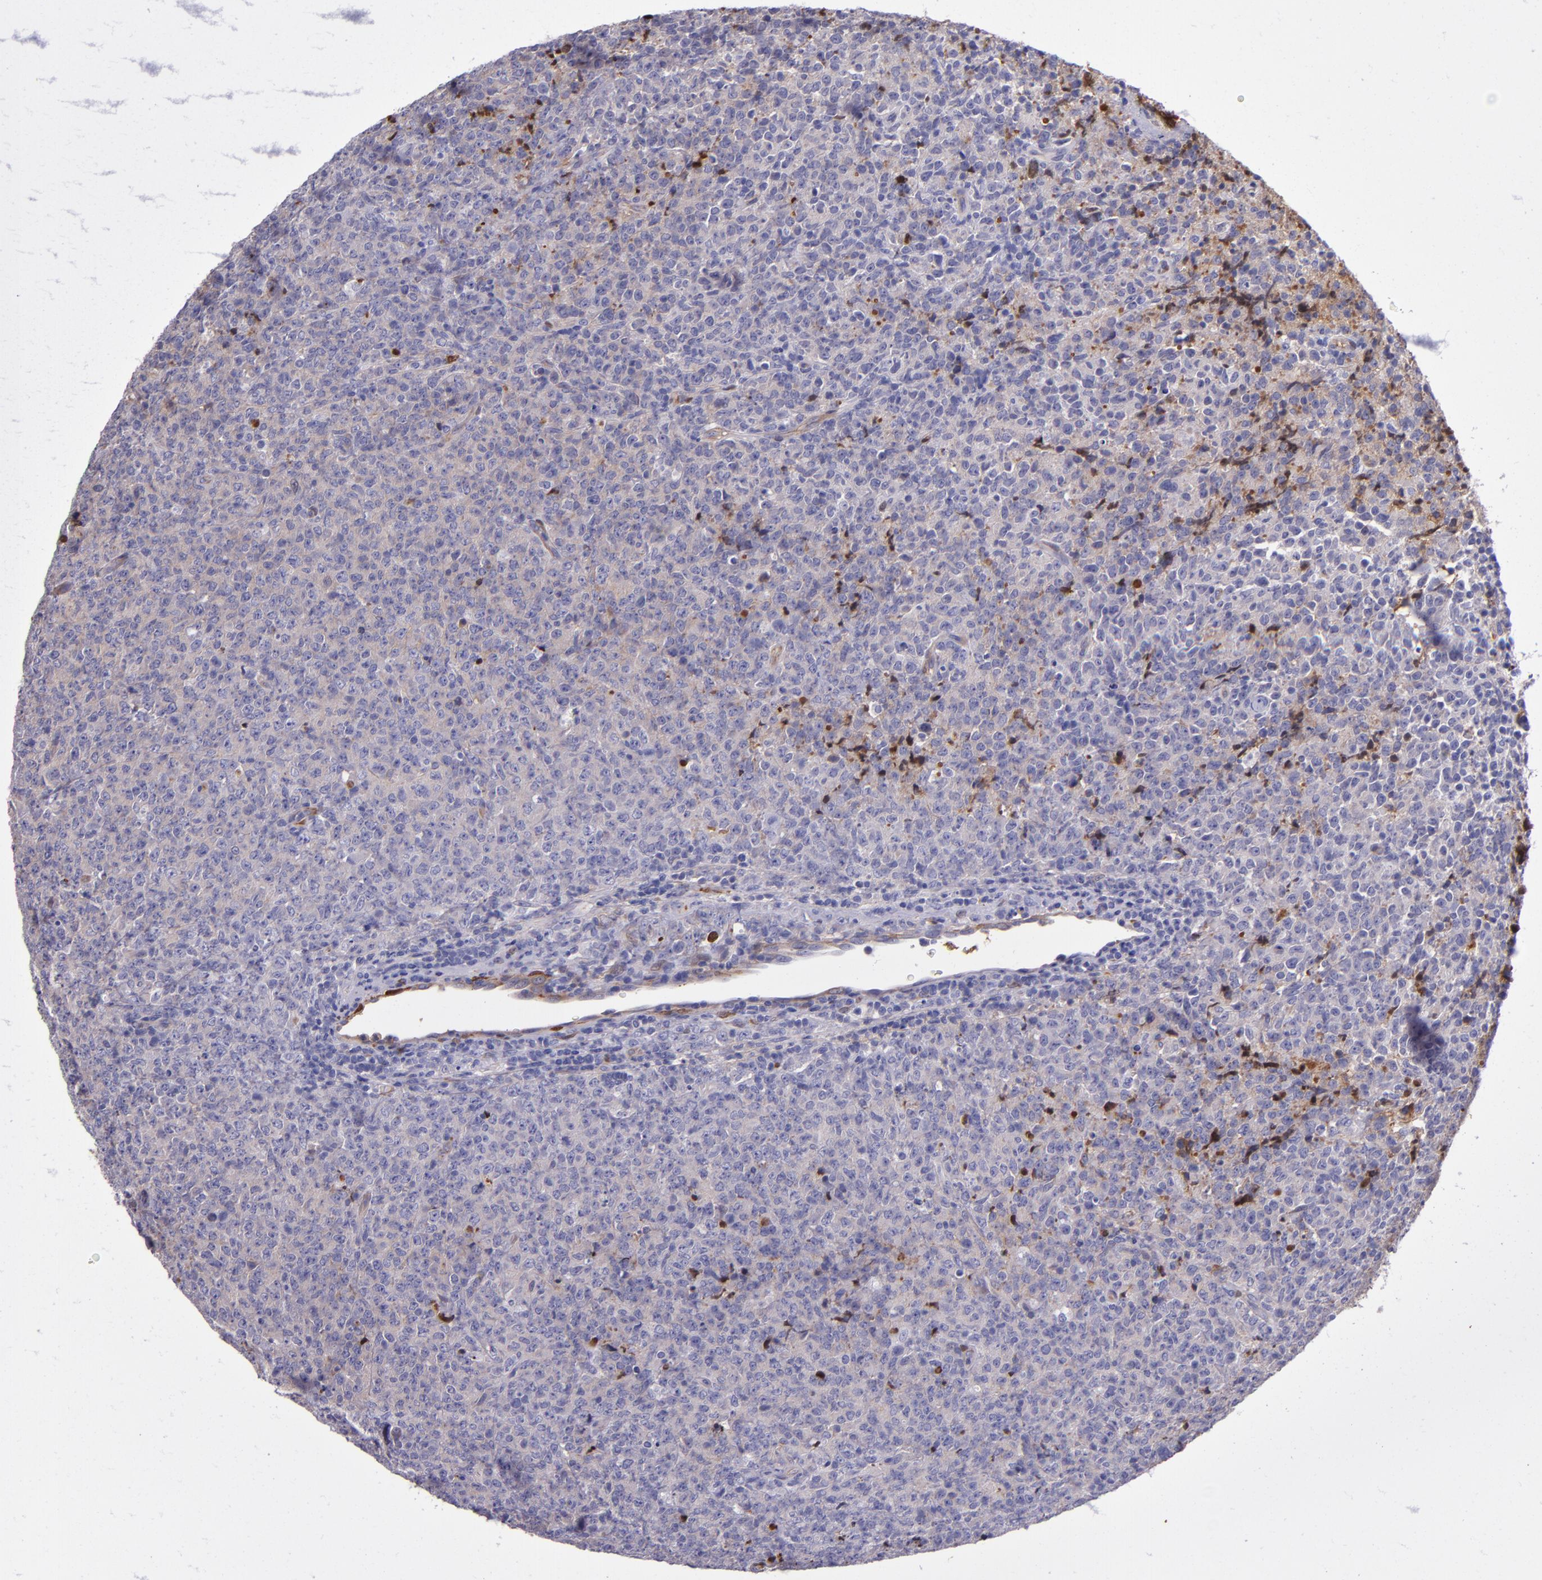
{"staining": {"intensity": "weak", "quantity": "<25%", "location": "cytoplasmic/membranous"}, "tissue": "lymphoma", "cell_type": "Tumor cells", "image_type": "cancer", "snomed": [{"axis": "morphology", "description": "Malignant lymphoma, non-Hodgkin's type, High grade"}, {"axis": "topography", "description": "Tonsil"}], "caption": "Immunohistochemical staining of malignant lymphoma, non-Hodgkin's type (high-grade) exhibits no significant positivity in tumor cells. (DAB immunohistochemistry (IHC) with hematoxylin counter stain).", "gene": "CLEC3B", "patient": {"sex": "female", "age": 36}}